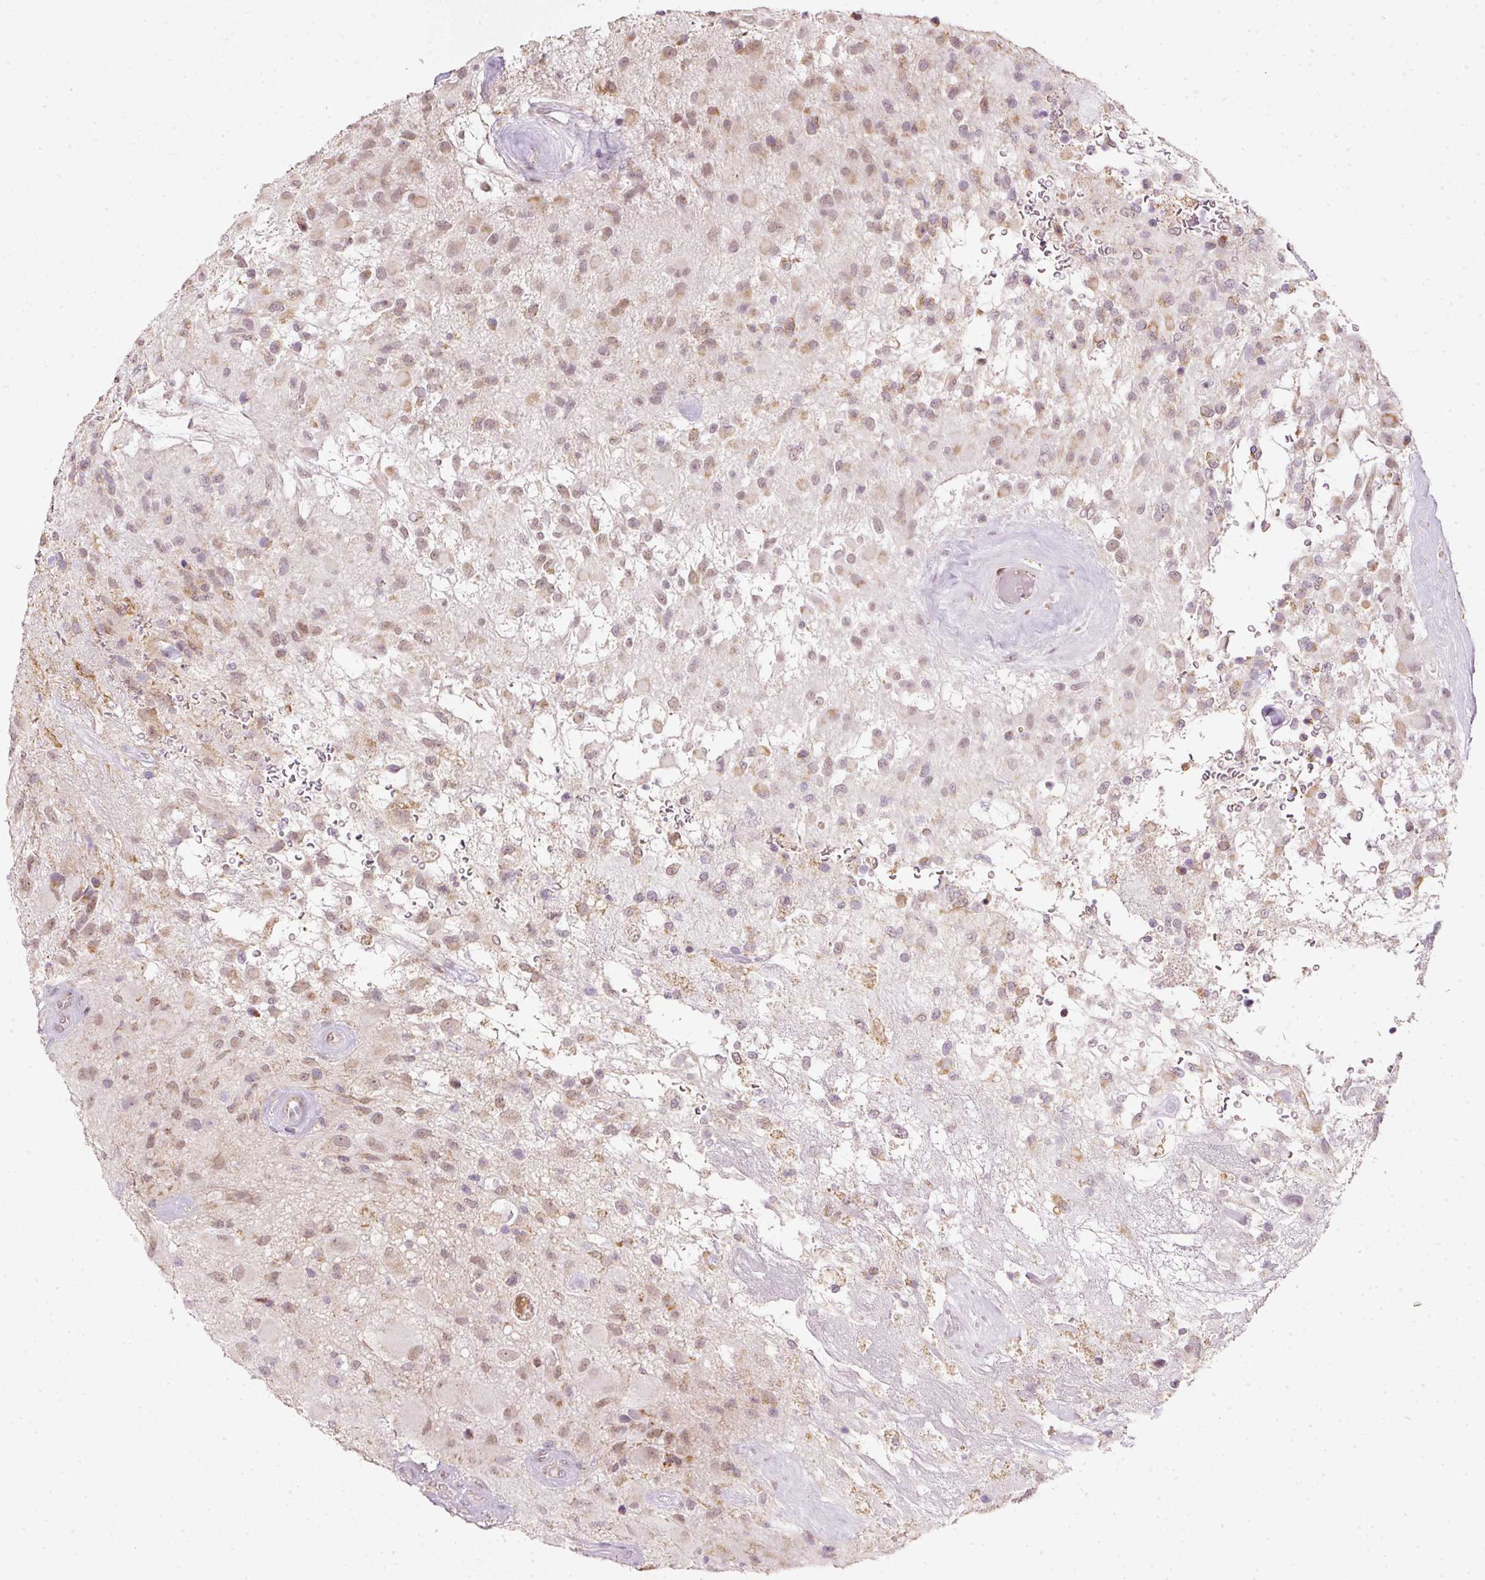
{"staining": {"intensity": "moderate", "quantity": "25%-75%", "location": "cytoplasmic/membranous,nuclear"}, "tissue": "glioma", "cell_type": "Tumor cells", "image_type": "cancer", "snomed": [{"axis": "morphology", "description": "Glioma, malignant, High grade"}, {"axis": "topography", "description": "Brain"}], "caption": "Immunohistochemical staining of malignant high-grade glioma demonstrates medium levels of moderate cytoplasmic/membranous and nuclear protein positivity in about 25%-75% of tumor cells.", "gene": "FSTL3", "patient": {"sex": "female", "age": 67}}